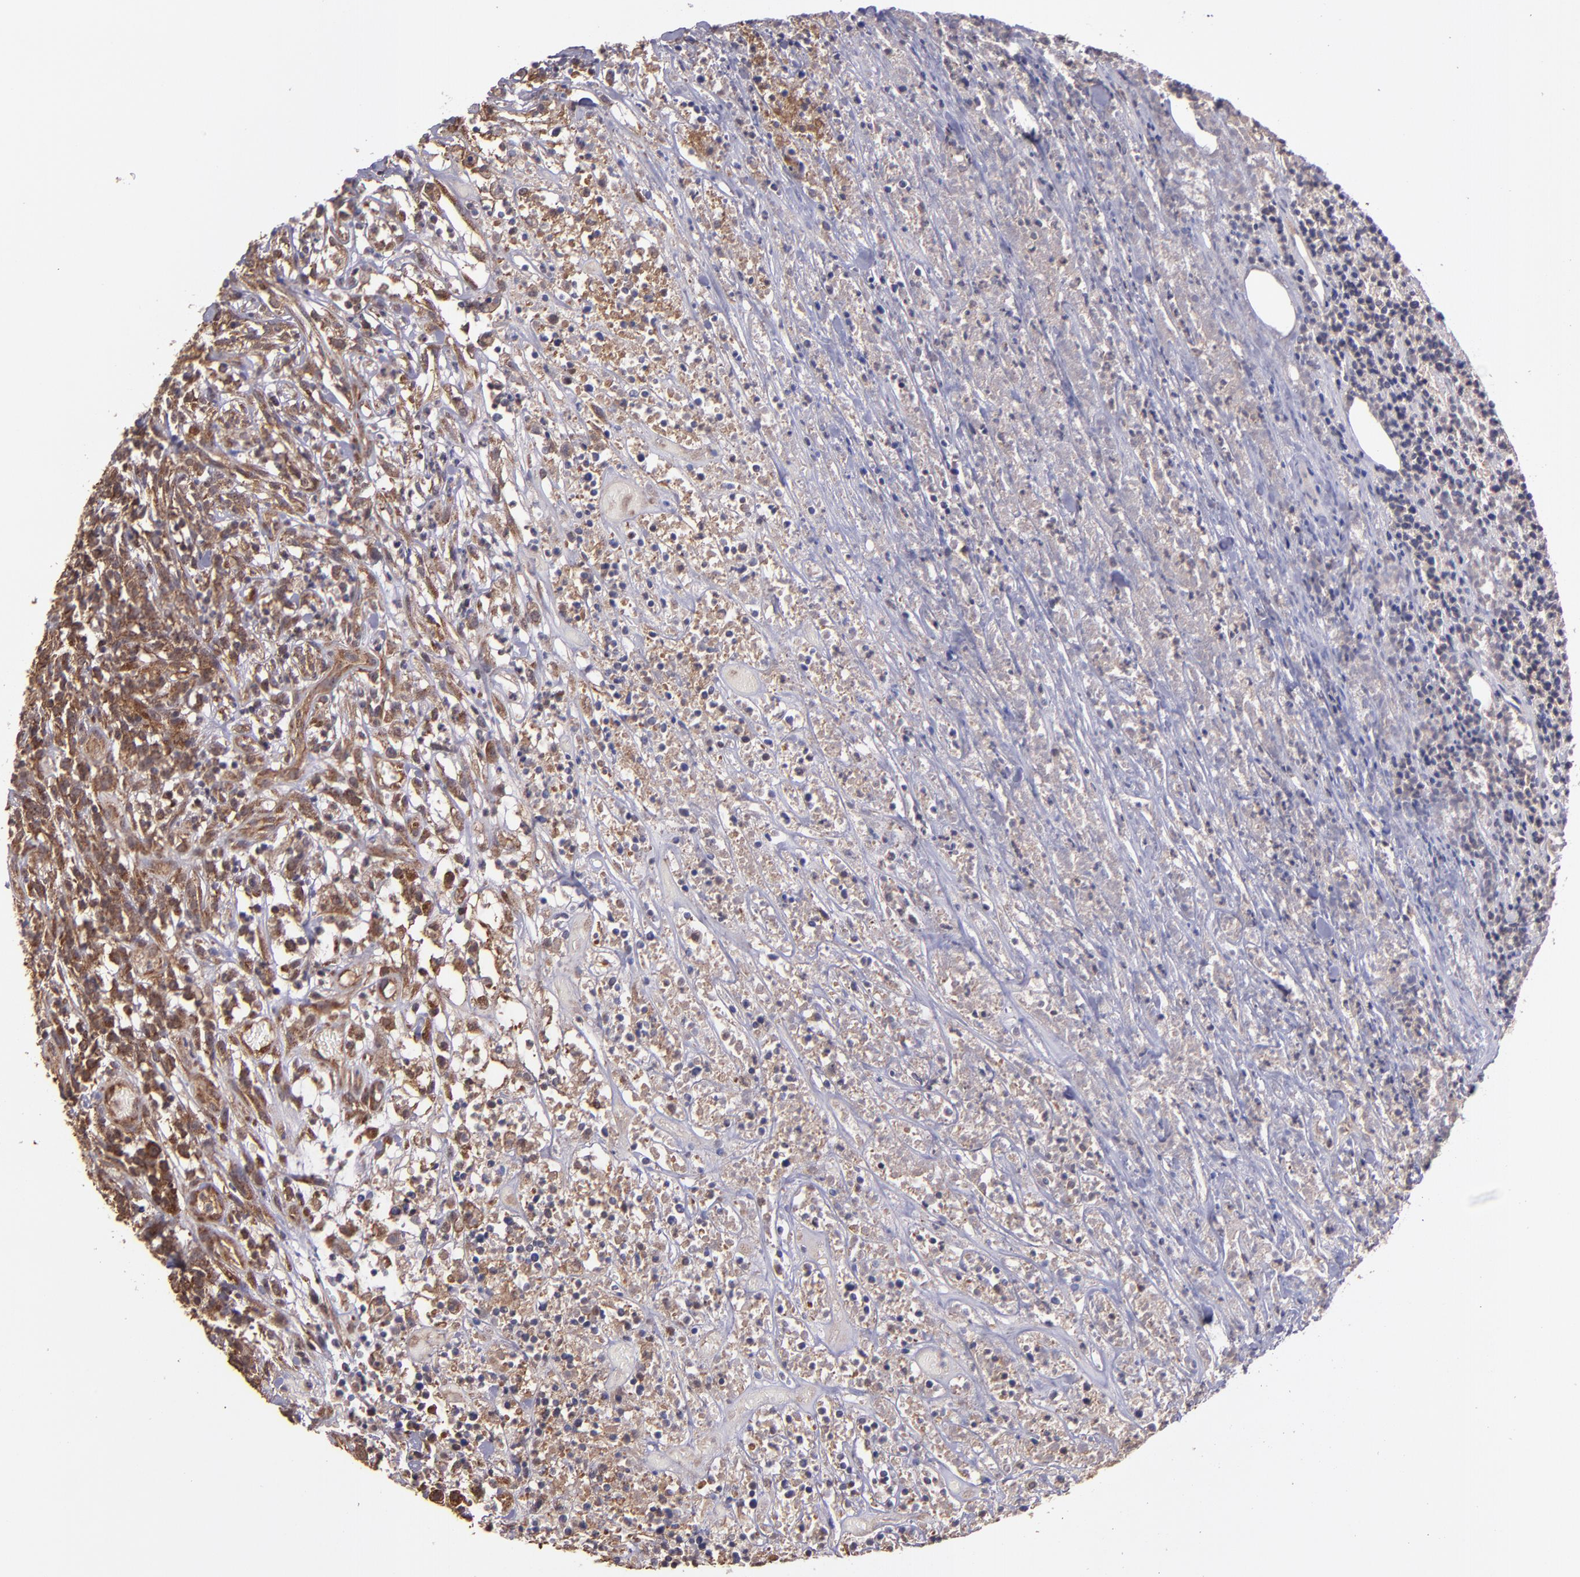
{"staining": {"intensity": "strong", "quantity": ">75%", "location": "cytoplasmic/membranous"}, "tissue": "lymphoma", "cell_type": "Tumor cells", "image_type": "cancer", "snomed": [{"axis": "morphology", "description": "Malignant lymphoma, non-Hodgkin's type, High grade"}, {"axis": "topography", "description": "Lymph node"}], "caption": "Strong cytoplasmic/membranous protein staining is seen in about >75% of tumor cells in high-grade malignant lymphoma, non-Hodgkin's type.", "gene": "USP51", "patient": {"sex": "female", "age": 73}}